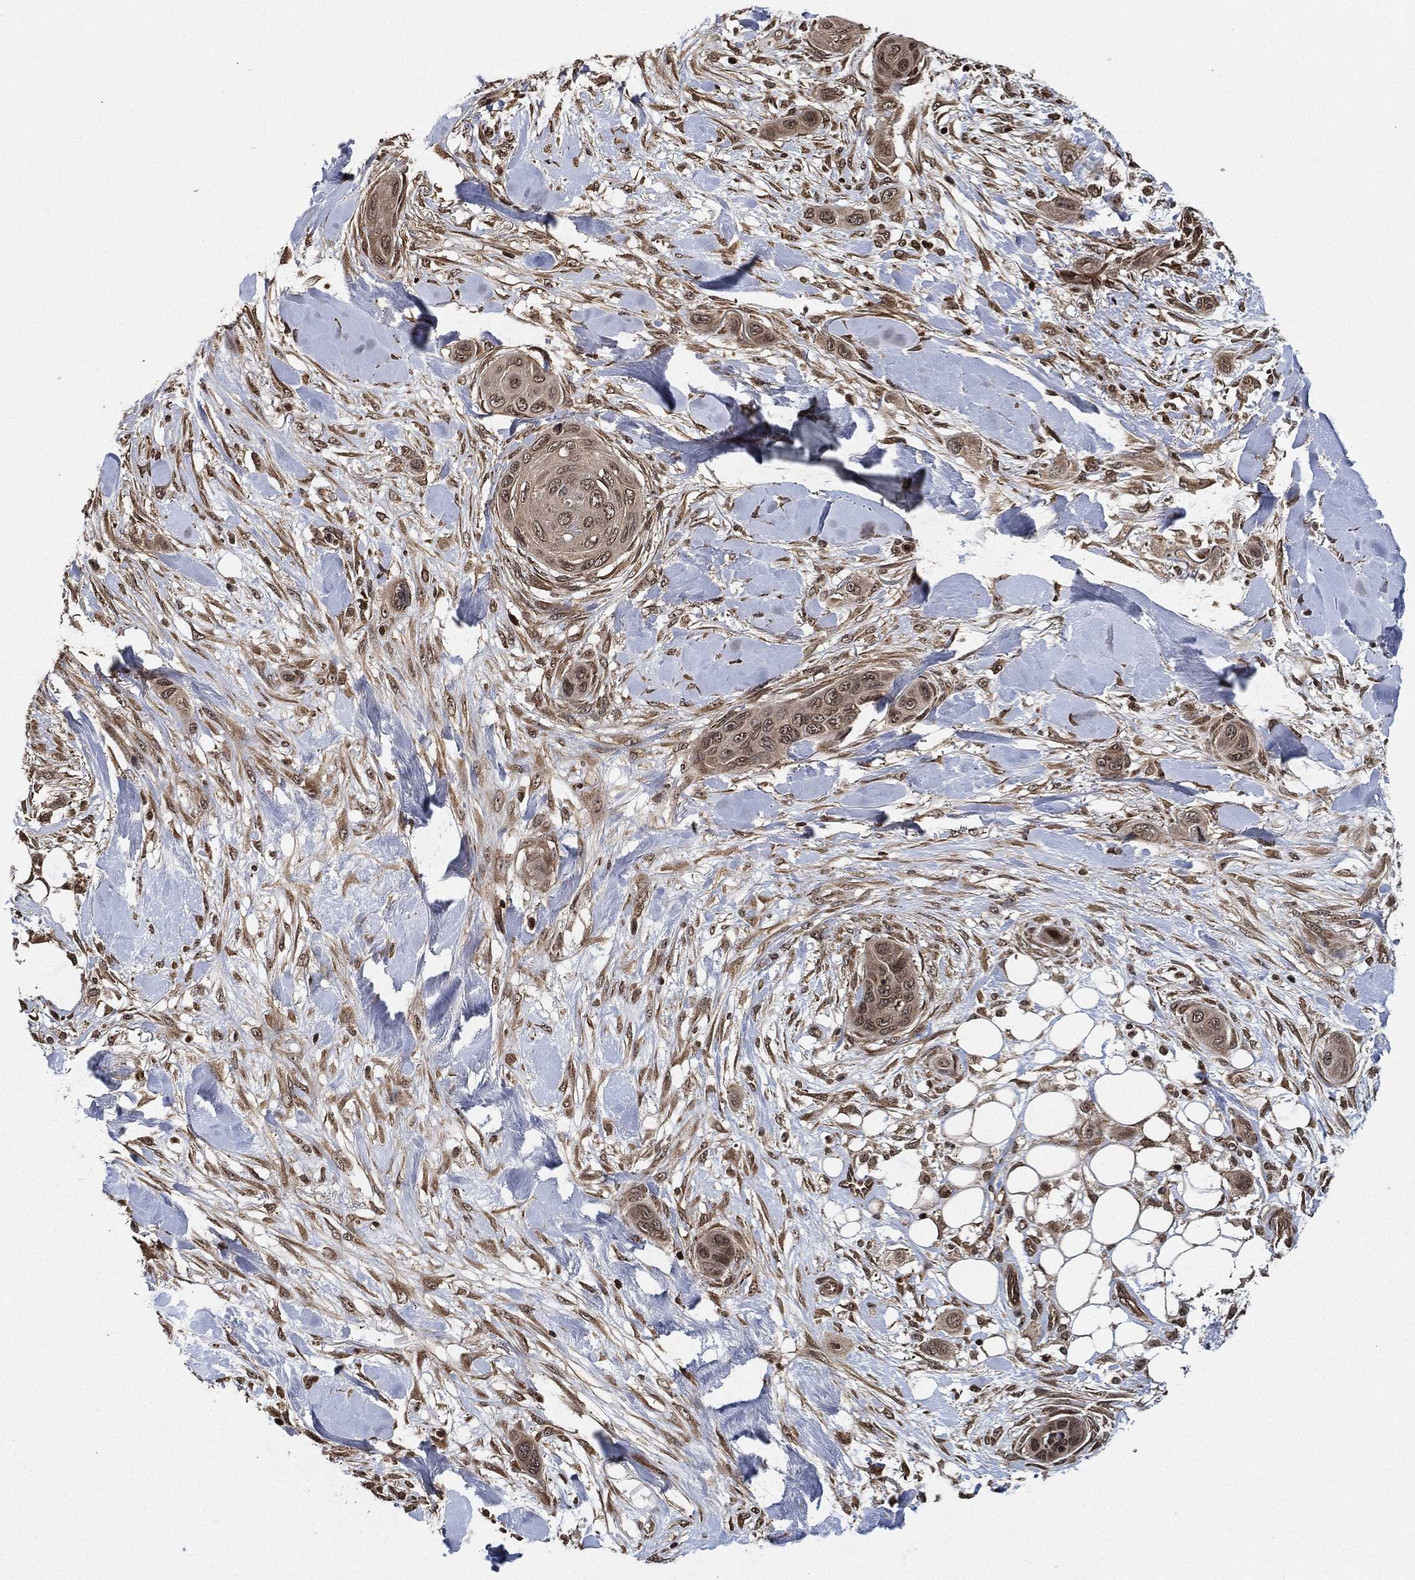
{"staining": {"intensity": "negative", "quantity": "none", "location": "none"}, "tissue": "skin cancer", "cell_type": "Tumor cells", "image_type": "cancer", "snomed": [{"axis": "morphology", "description": "Squamous cell carcinoma, NOS"}, {"axis": "topography", "description": "Skin"}], "caption": "A high-resolution histopathology image shows IHC staining of skin cancer (squamous cell carcinoma), which reveals no significant positivity in tumor cells.", "gene": "PDK1", "patient": {"sex": "male", "age": 78}}